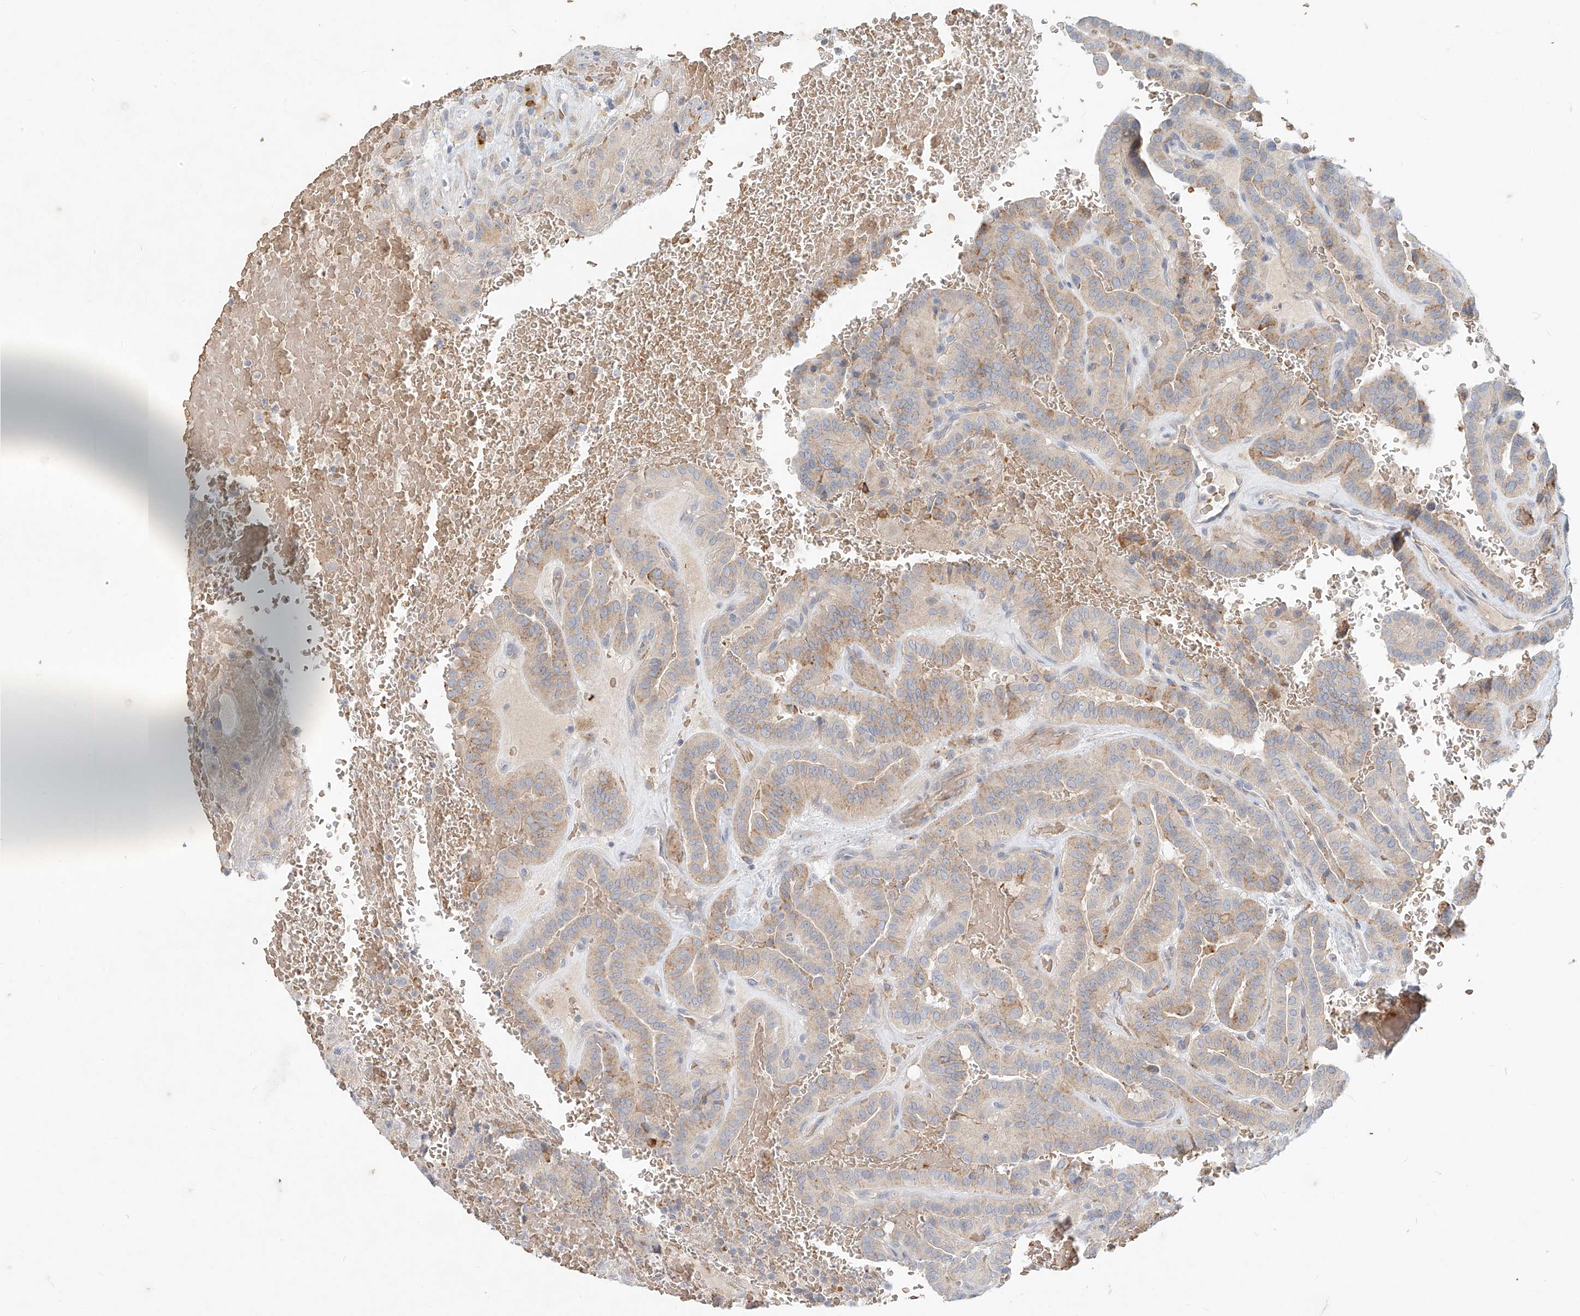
{"staining": {"intensity": "weak", "quantity": "25%-75%", "location": "cytoplasmic/membranous"}, "tissue": "thyroid cancer", "cell_type": "Tumor cells", "image_type": "cancer", "snomed": [{"axis": "morphology", "description": "Papillary adenocarcinoma, NOS"}, {"axis": "topography", "description": "Thyroid gland"}], "caption": "Immunohistochemical staining of papillary adenocarcinoma (thyroid) demonstrates low levels of weak cytoplasmic/membranous expression in approximately 25%-75% of tumor cells. (IHC, brightfield microscopy, high magnification).", "gene": "SYTL3", "patient": {"sex": "male", "age": 77}}